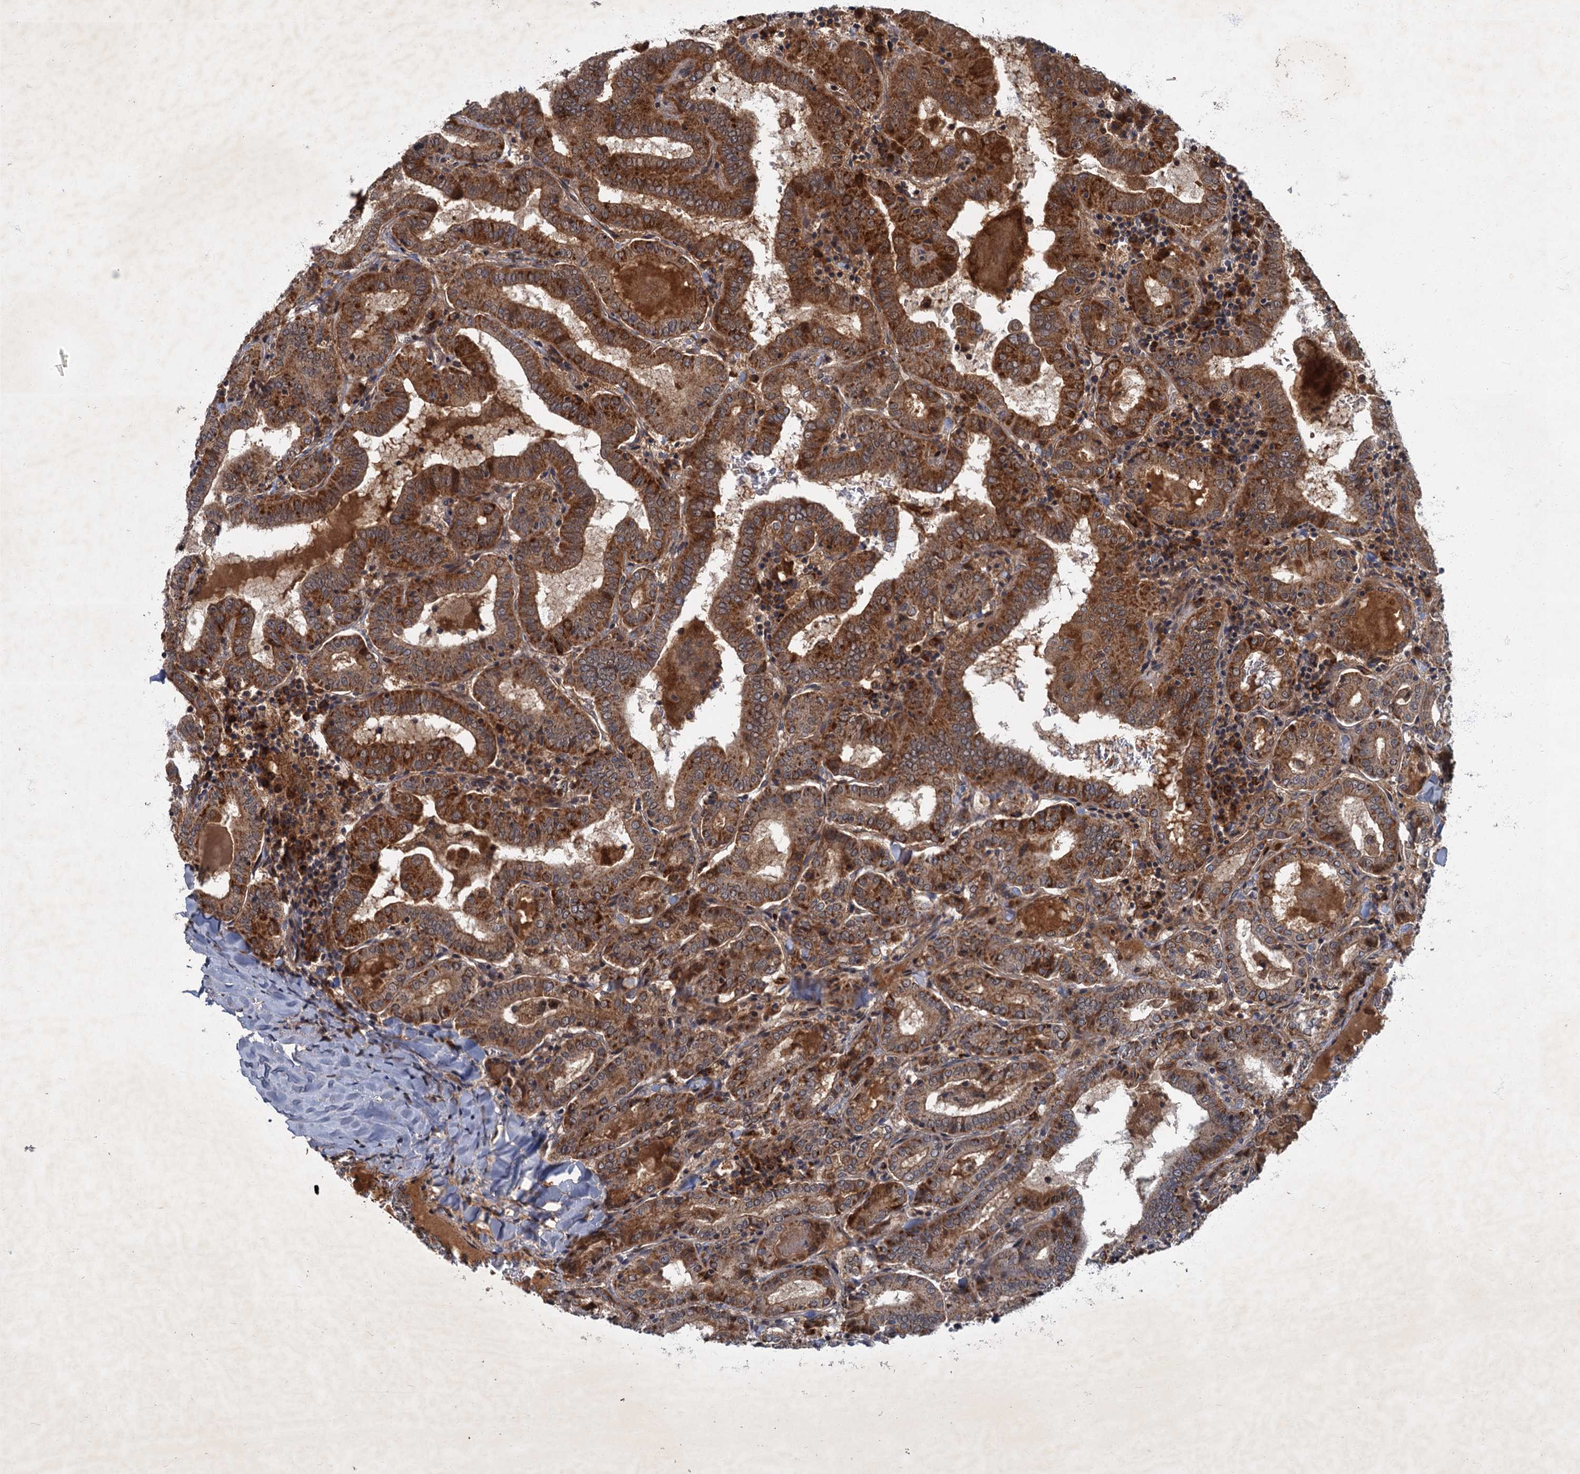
{"staining": {"intensity": "moderate", "quantity": ">75%", "location": "cytoplasmic/membranous"}, "tissue": "thyroid cancer", "cell_type": "Tumor cells", "image_type": "cancer", "snomed": [{"axis": "morphology", "description": "Papillary adenocarcinoma, NOS"}, {"axis": "topography", "description": "Thyroid gland"}], "caption": "Thyroid papillary adenocarcinoma tissue displays moderate cytoplasmic/membranous expression in about >75% of tumor cells, visualized by immunohistochemistry.", "gene": "SLC11A2", "patient": {"sex": "female", "age": 72}}